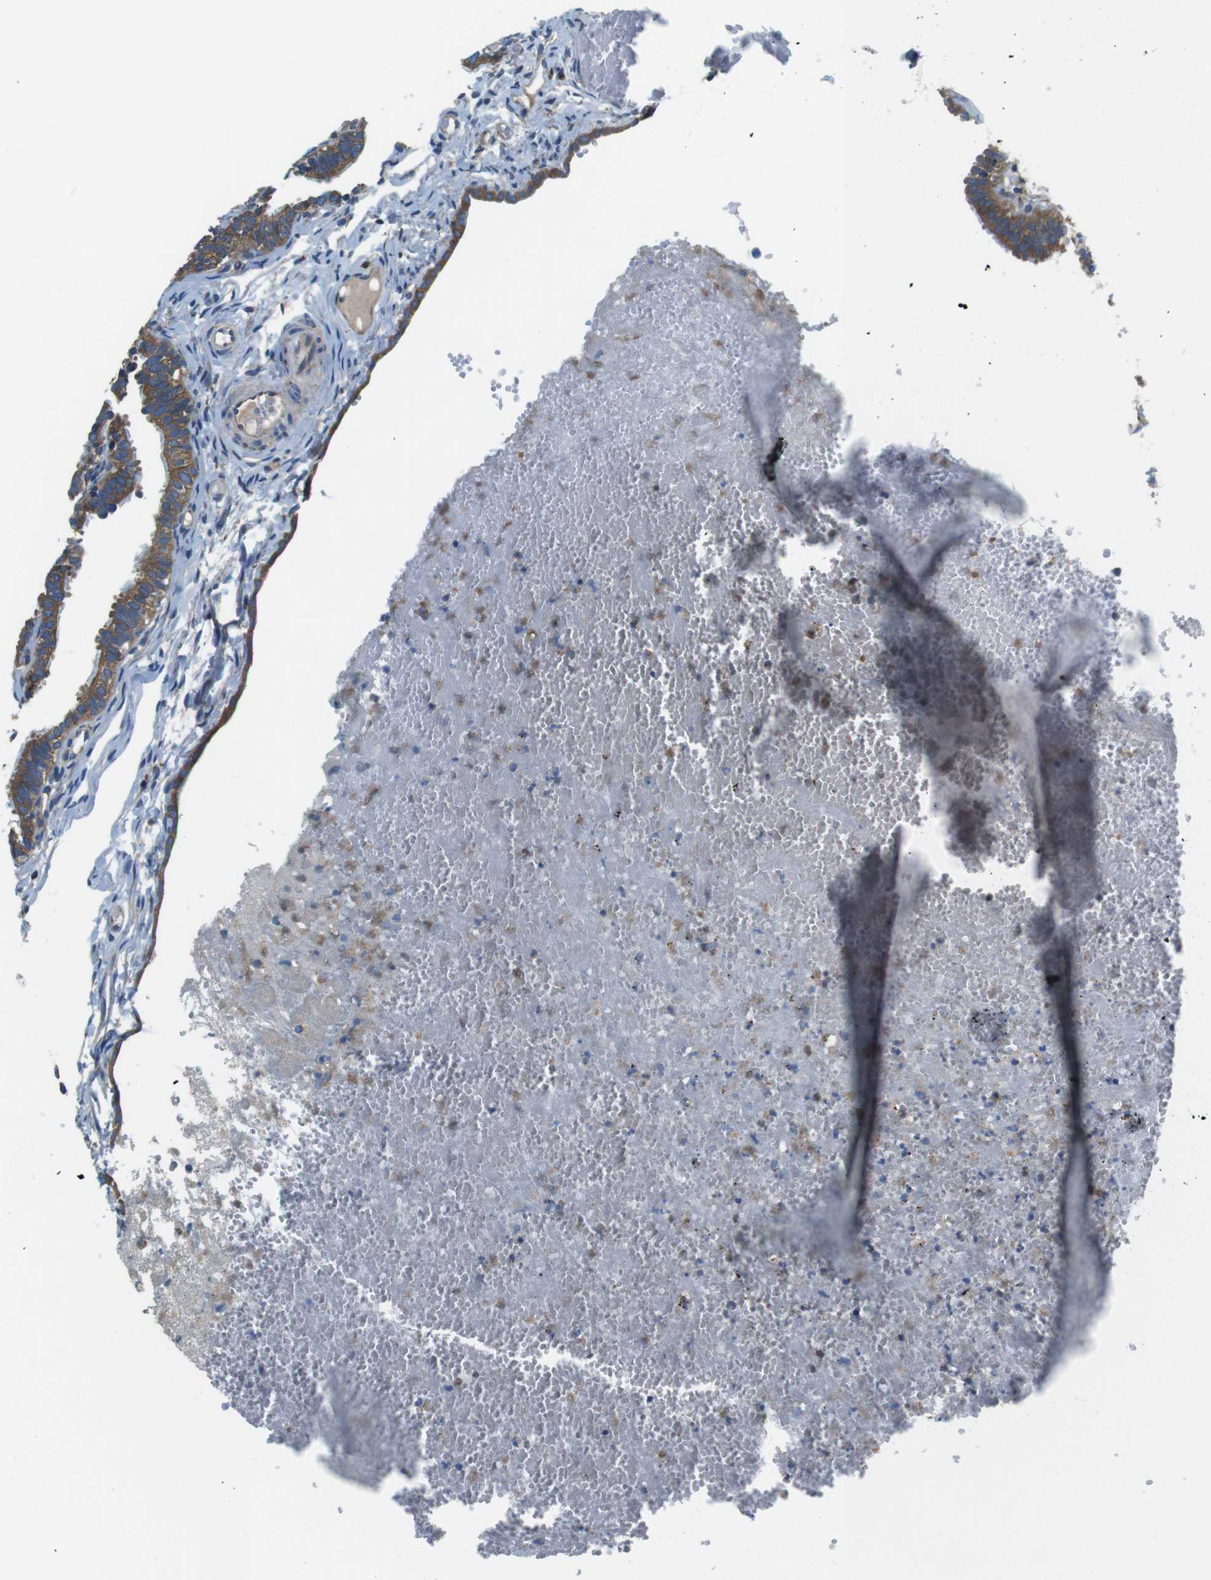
{"staining": {"intensity": "moderate", "quantity": ">75%", "location": "cytoplasmic/membranous"}, "tissue": "fallopian tube", "cell_type": "Glandular cells", "image_type": "normal", "snomed": [{"axis": "morphology", "description": "Normal tissue, NOS"}, {"axis": "topography", "description": "Fallopian tube"}, {"axis": "topography", "description": "Placenta"}], "caption": "A medium amount of moderate cytoplasmic/membranous expression is present in about >75% of glandular cells in benign fallopian tube.", "gene": "DENND4C", "patient": {"sex": "female", "age": 34}}